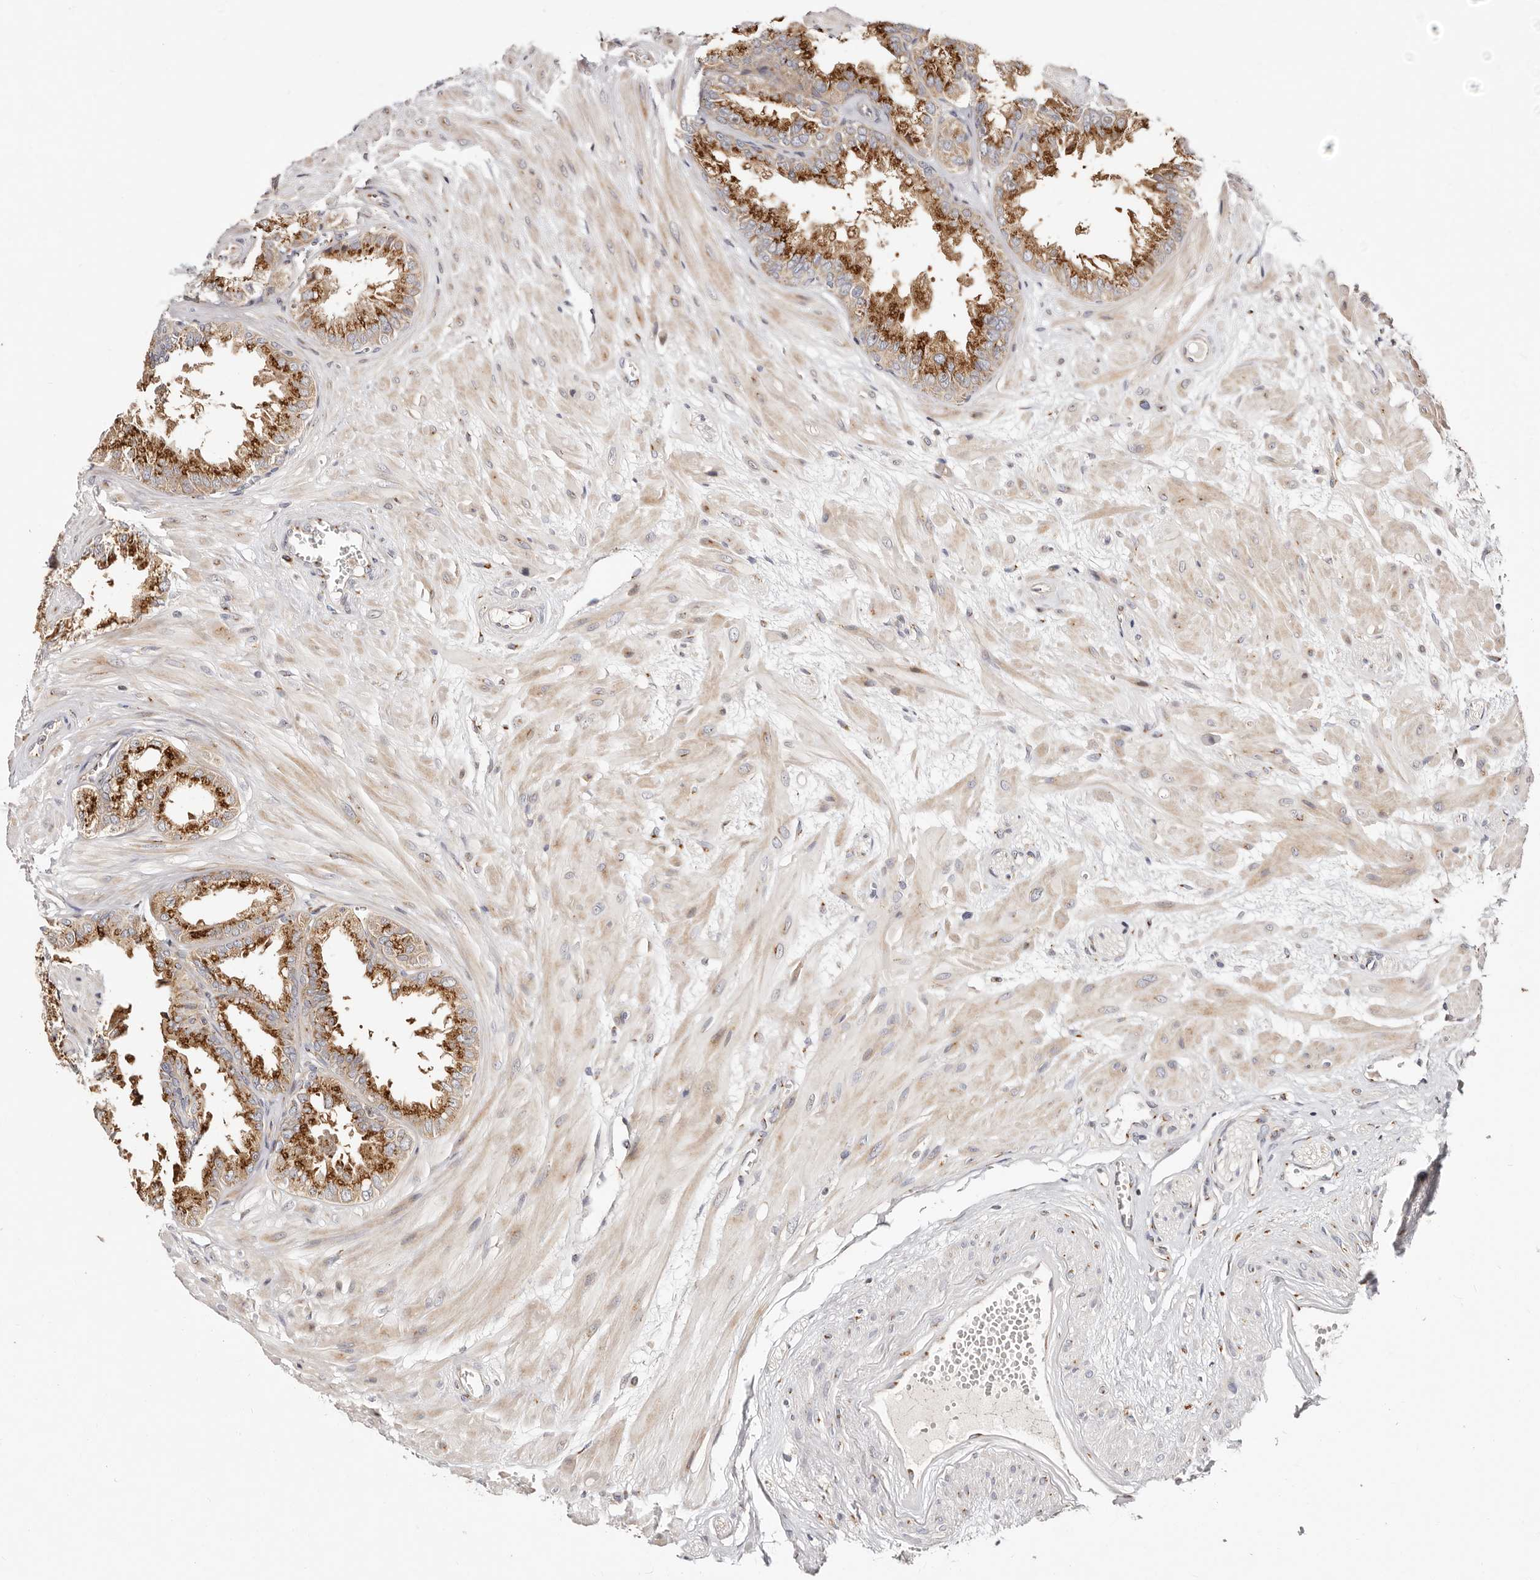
{"staining": {"intensity": "moderate", "quantity": ">75%", "location": "cytoplasmic/membranous"}, "tissue": "seminal vesicle", "cell_type": "Glandular cells", "image_type": "normal", "snomed": [{"axis": "morphology", "description": "Normal tissue, NOS"}, {"axis": "topography", "description": "Prostate"}, {"axis": "topography", "description": "Seminal veicle"}], "caption": "Protein staining of normal seminal vesicle displays moderate cytoplasmic/membranous staining in about >75% of glandular cells.", "gene": "MAPK6", "patient": {"sex": "male", "age": 51}}